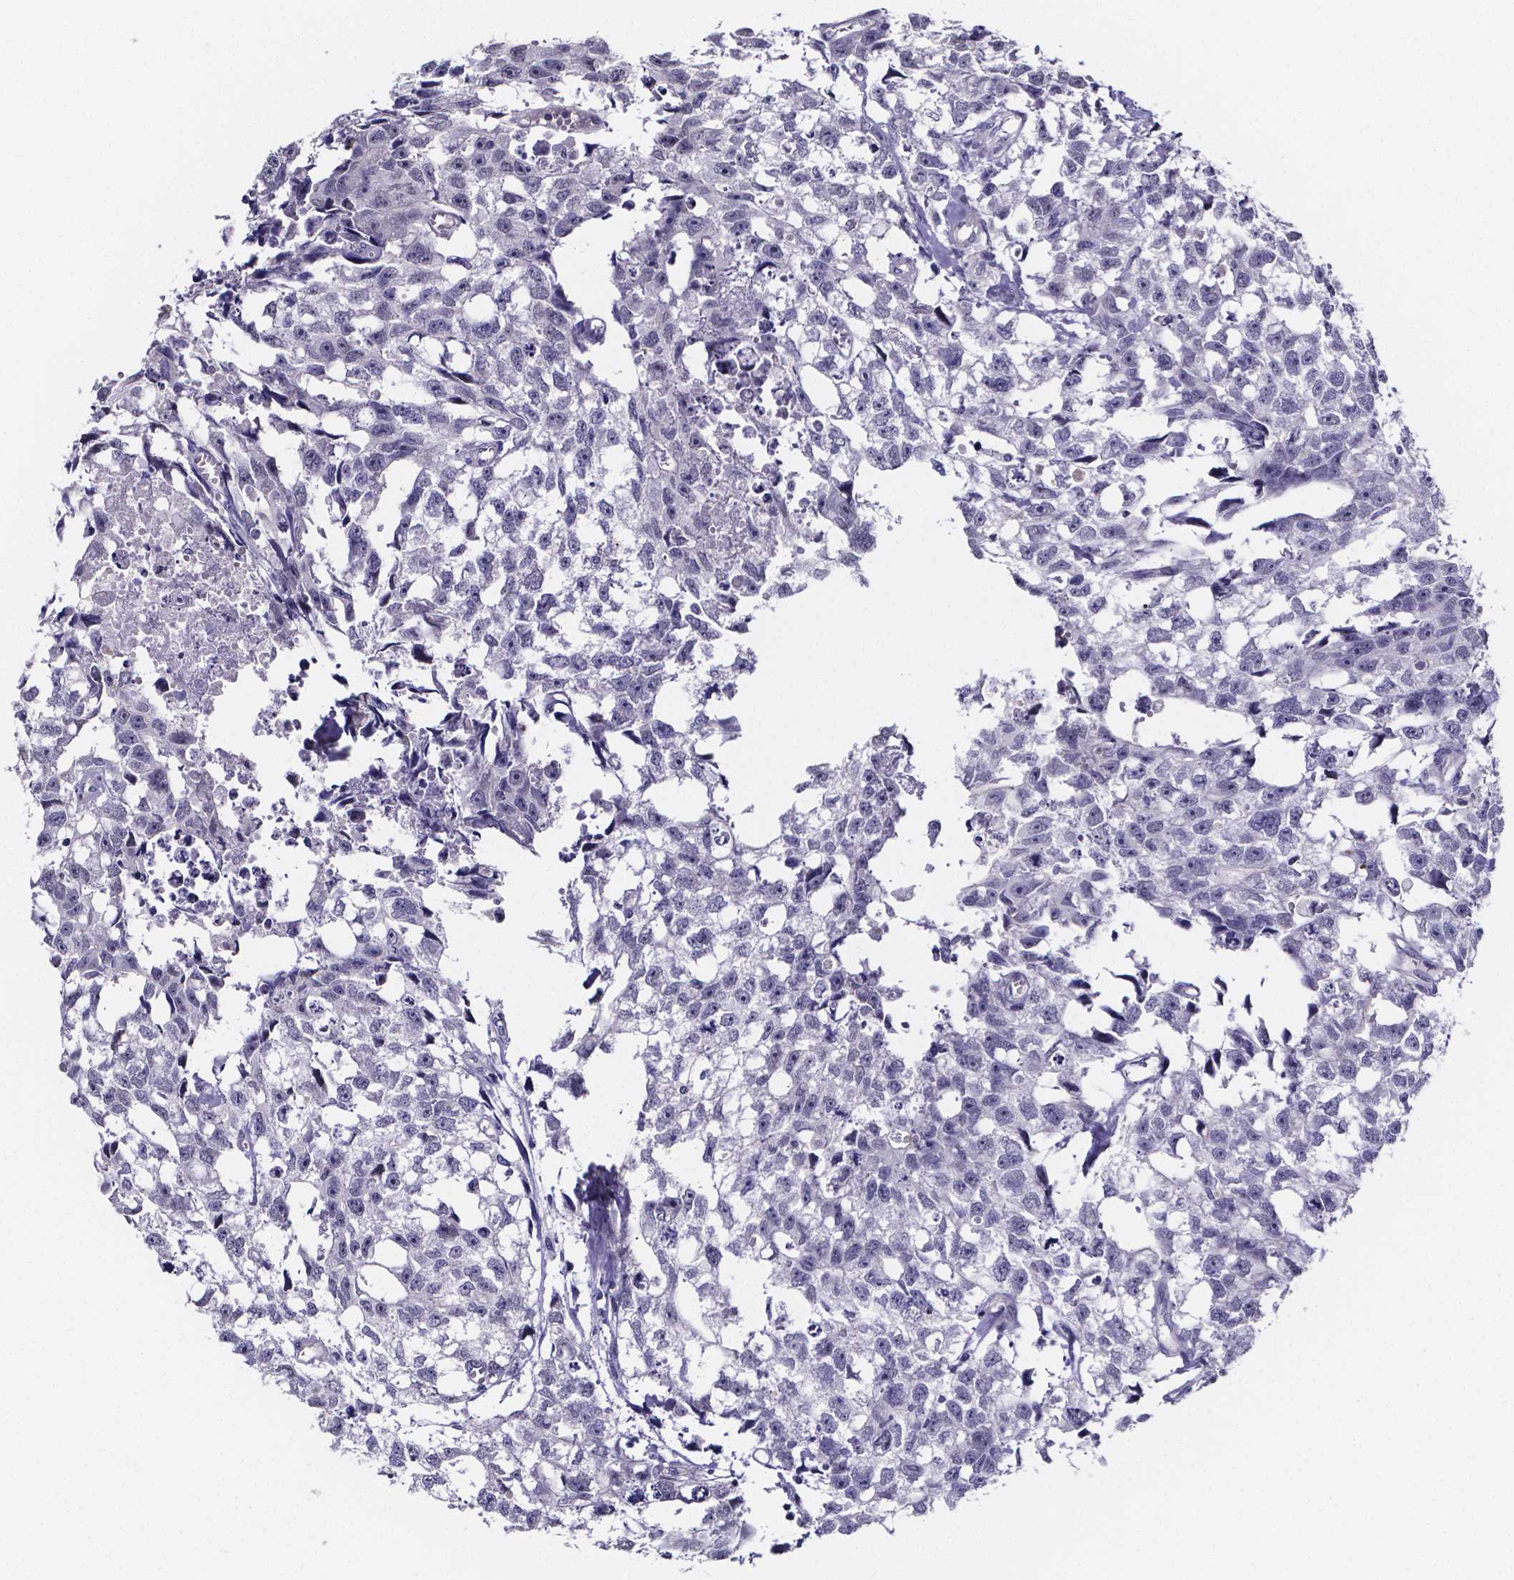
{"staining": {"intensity": "negative", "quantity": "none", "location": "none"}, "tissue": "testis cancer", "cell_type": "Tumor cells", "image_type": "cancer", "snomed": [{"axis": "morphology", "description": "Carcinoma, Embryonal, NOS"}, {"axis": "morphology", "description": "Teratoma, malignant, NOS"}, {"axis": "topography", "description": "Testis"}], "caption": "Immunohistochemical staining of human teratoma (malignant) (testis) demonstrates no significant expression in tumor cells.", "gene": "IZUMO1", "patient": {"sex": "male", "age": 44}}